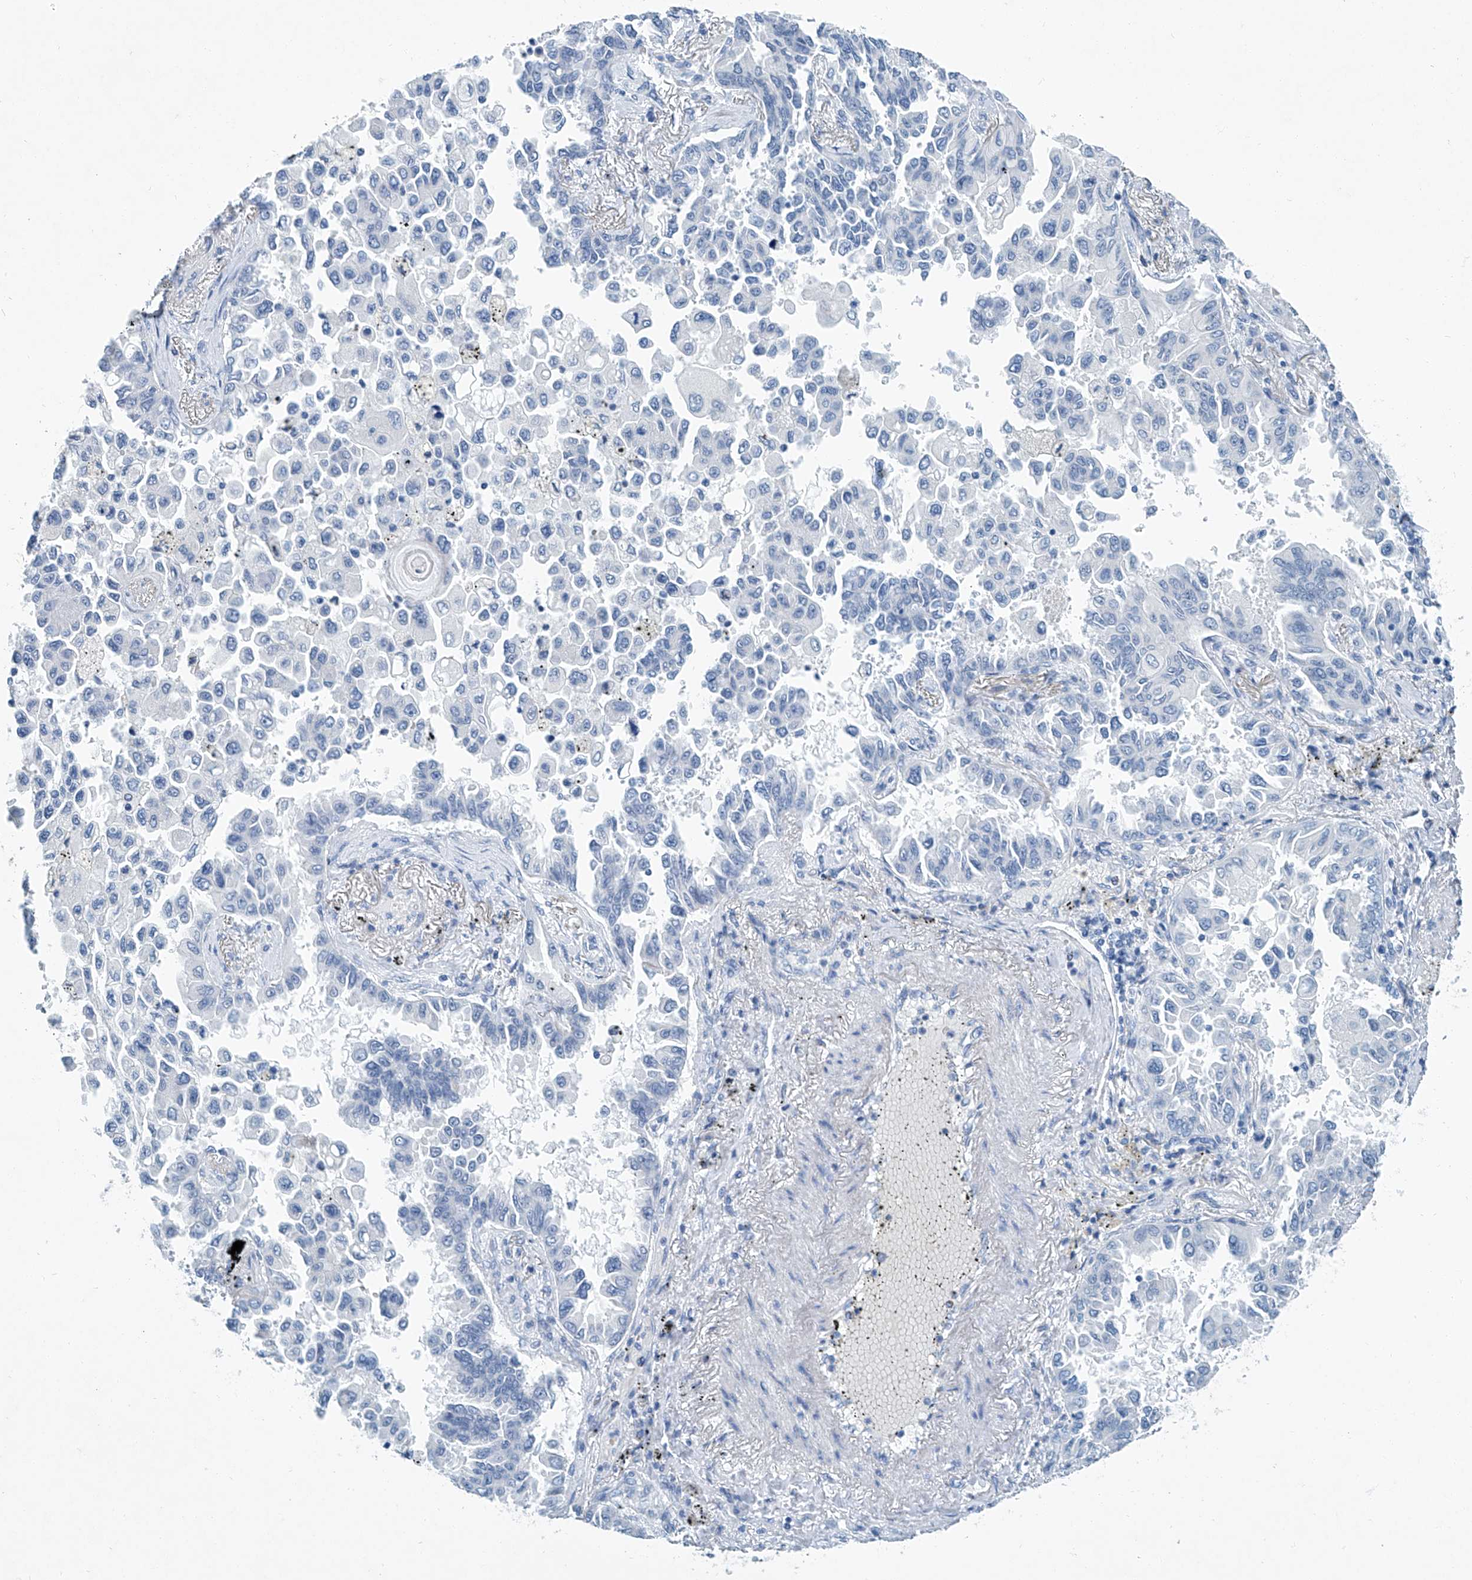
{"staining": {"intensity": "negative", "quantity": "none", "location": "none"}, "tissue": "lung cancer", "cell_type": "Tumor cells", "image_type": "cancer", "snomed": [{"axis": "morphology", "description": "Adenocarcinoma, NOS"}, {"axis": "topography", "description": "Lung"}], "caption": "IHC image of human lung cancer (adenocarcinoma) stained for a protein (brown), which exhibits no staining in tumor cells.", "gene": "CYP2A7", "patient": {"sex": "female", "age": 67}}